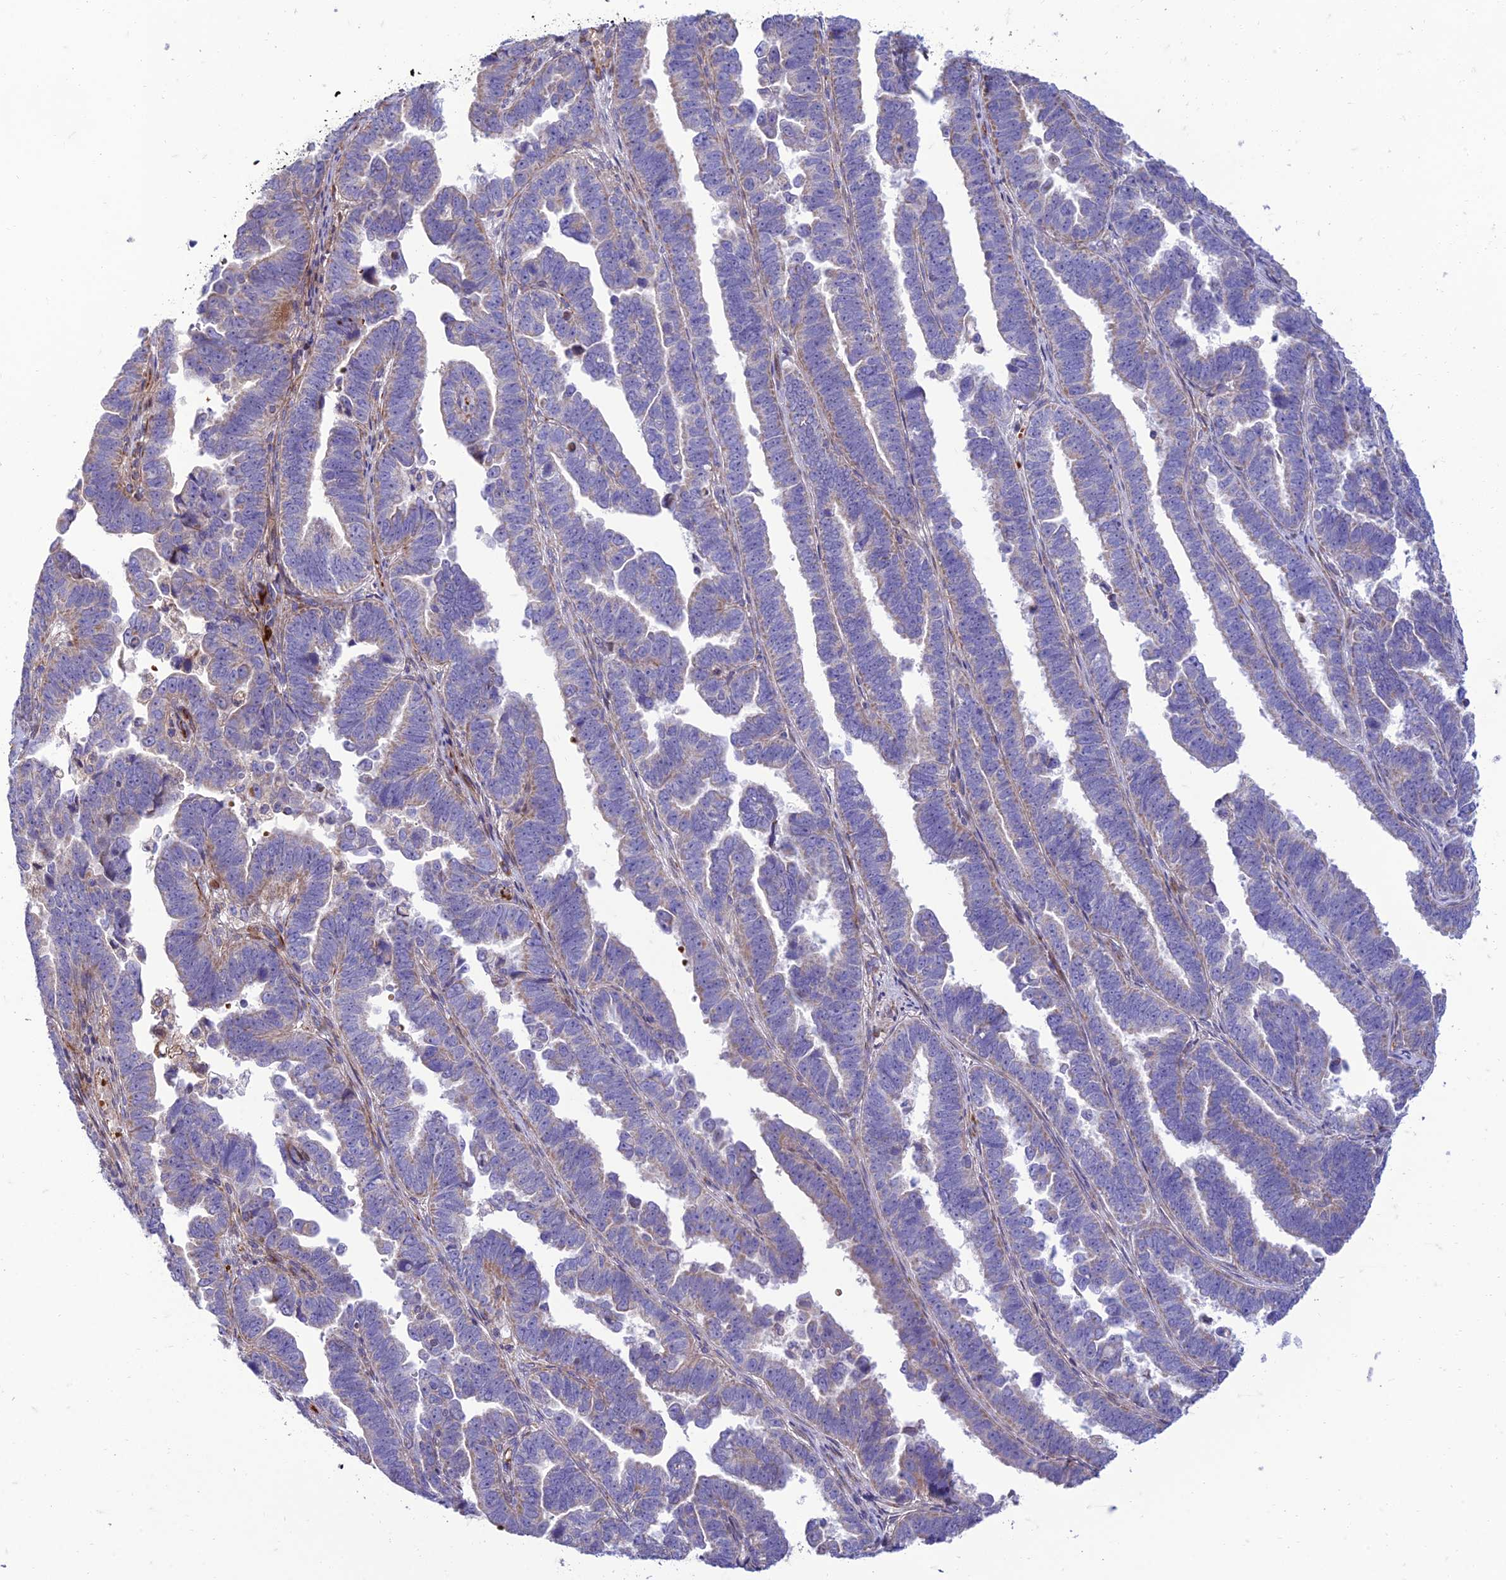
{"staining": {"intensity": "negative", "quantity": "none", "location": "none"}, "tissue": "endometrial cancer", "cell_type": "Tumor cells", "image_type": "cancer", "snomed": [{"axis": "morphology", "description": "Adenocarcinoma, NOS"}, {"axis": "topography", "description": "Endometrium"}], "caption": "The image reveals no staining of tumor cells in endometrial cancer.", "gene": "SEL1L3", "patient": {"sex": "female", "age": 75}}